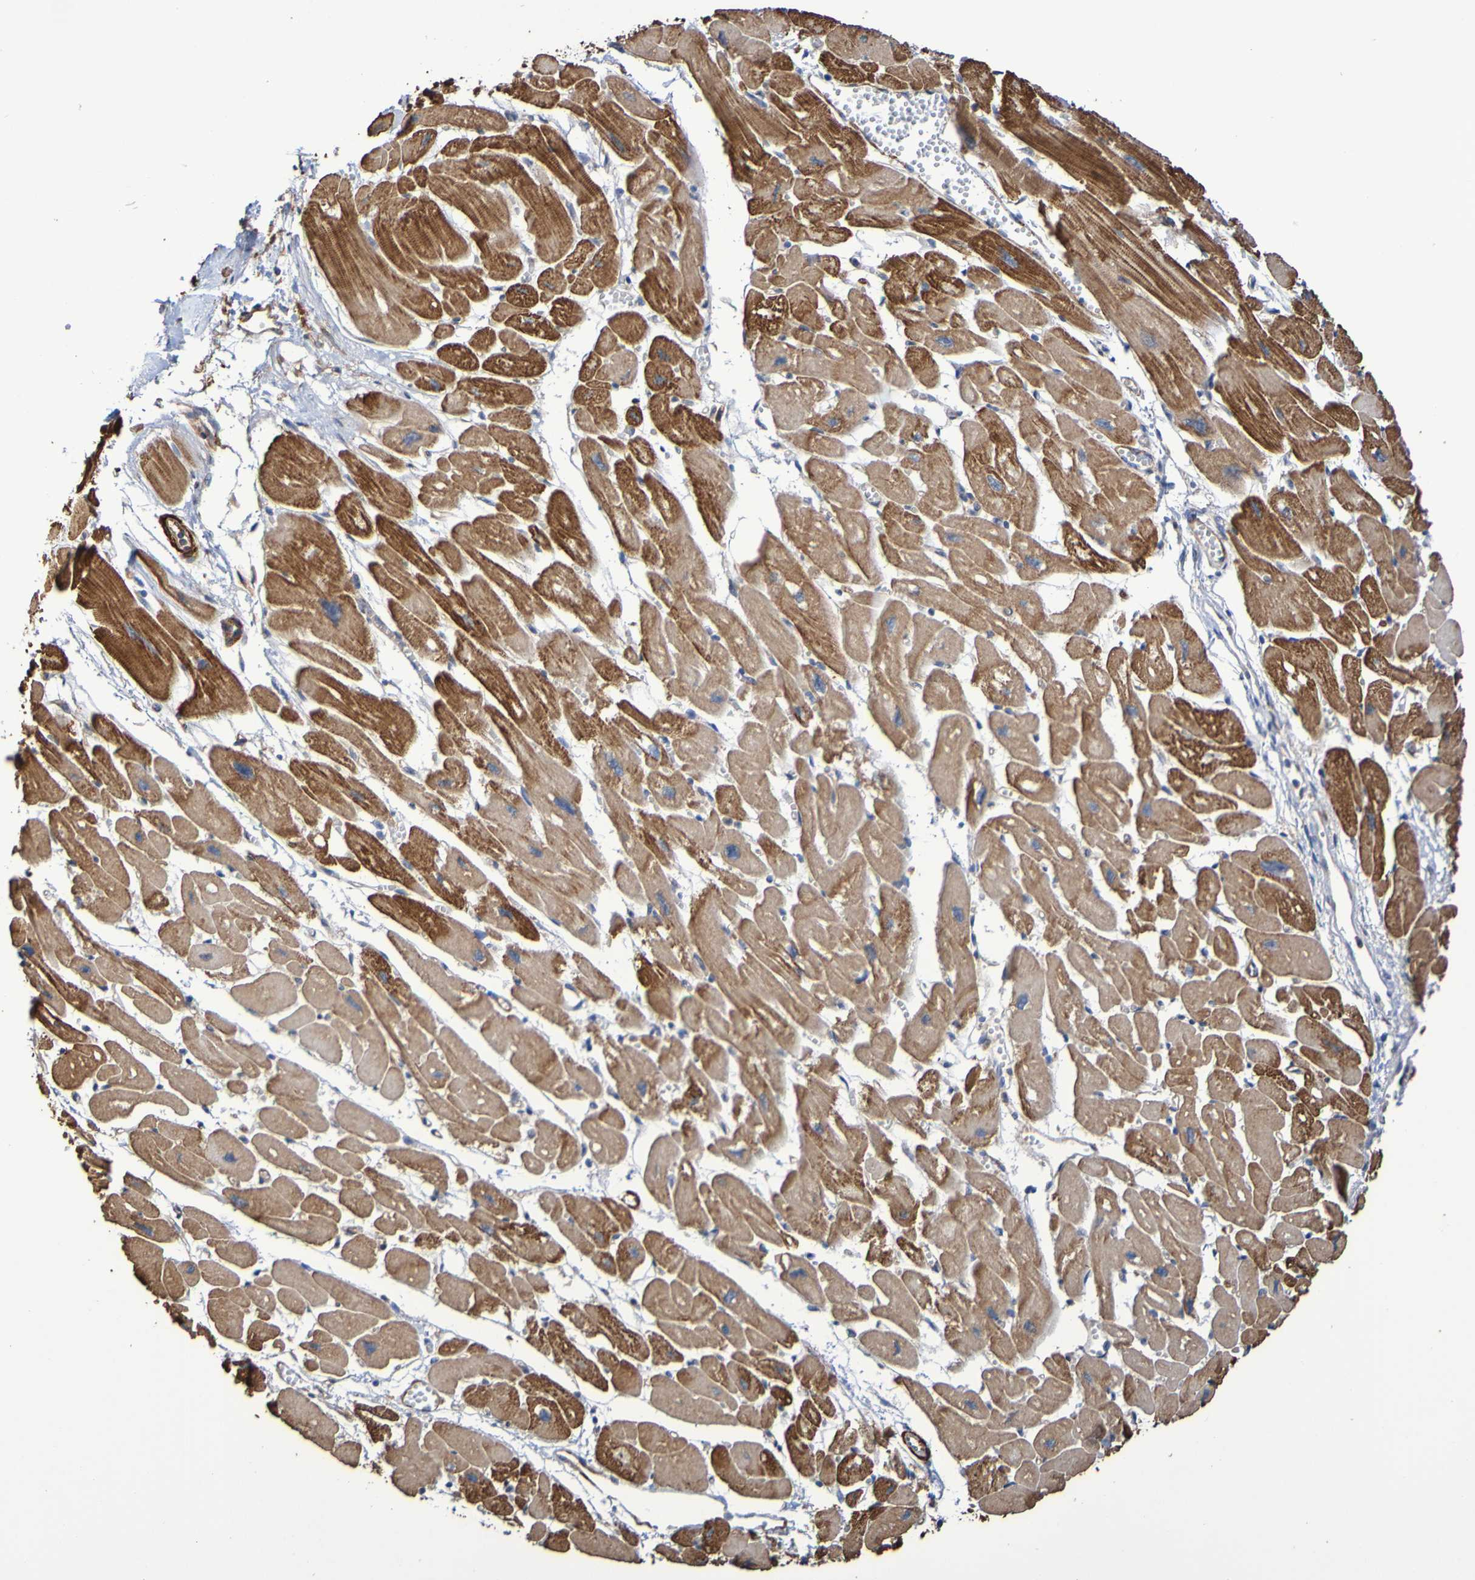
{"staining": {"intensity": "strong", "quantity": ">75%", "location": "cytoplasmic/membranous"}, "tissue": "heart muscle", "cell_type": "Cardiomyocytes", "image_type": "normal", "snomed": [{"axis": "morphology", "description": "Normal tissue, NOS"}, {"axis": "topography", "description": "Heart"}], "caption": "Heart muscle stained with DAB immunohistochemistry demonstrates high levels of strong cytoplasmic/membranous positivity in approximately >75% of cardiomyocytes.", "gene": "RAB11A", "patient": {"sex": "female", "age": 54}}